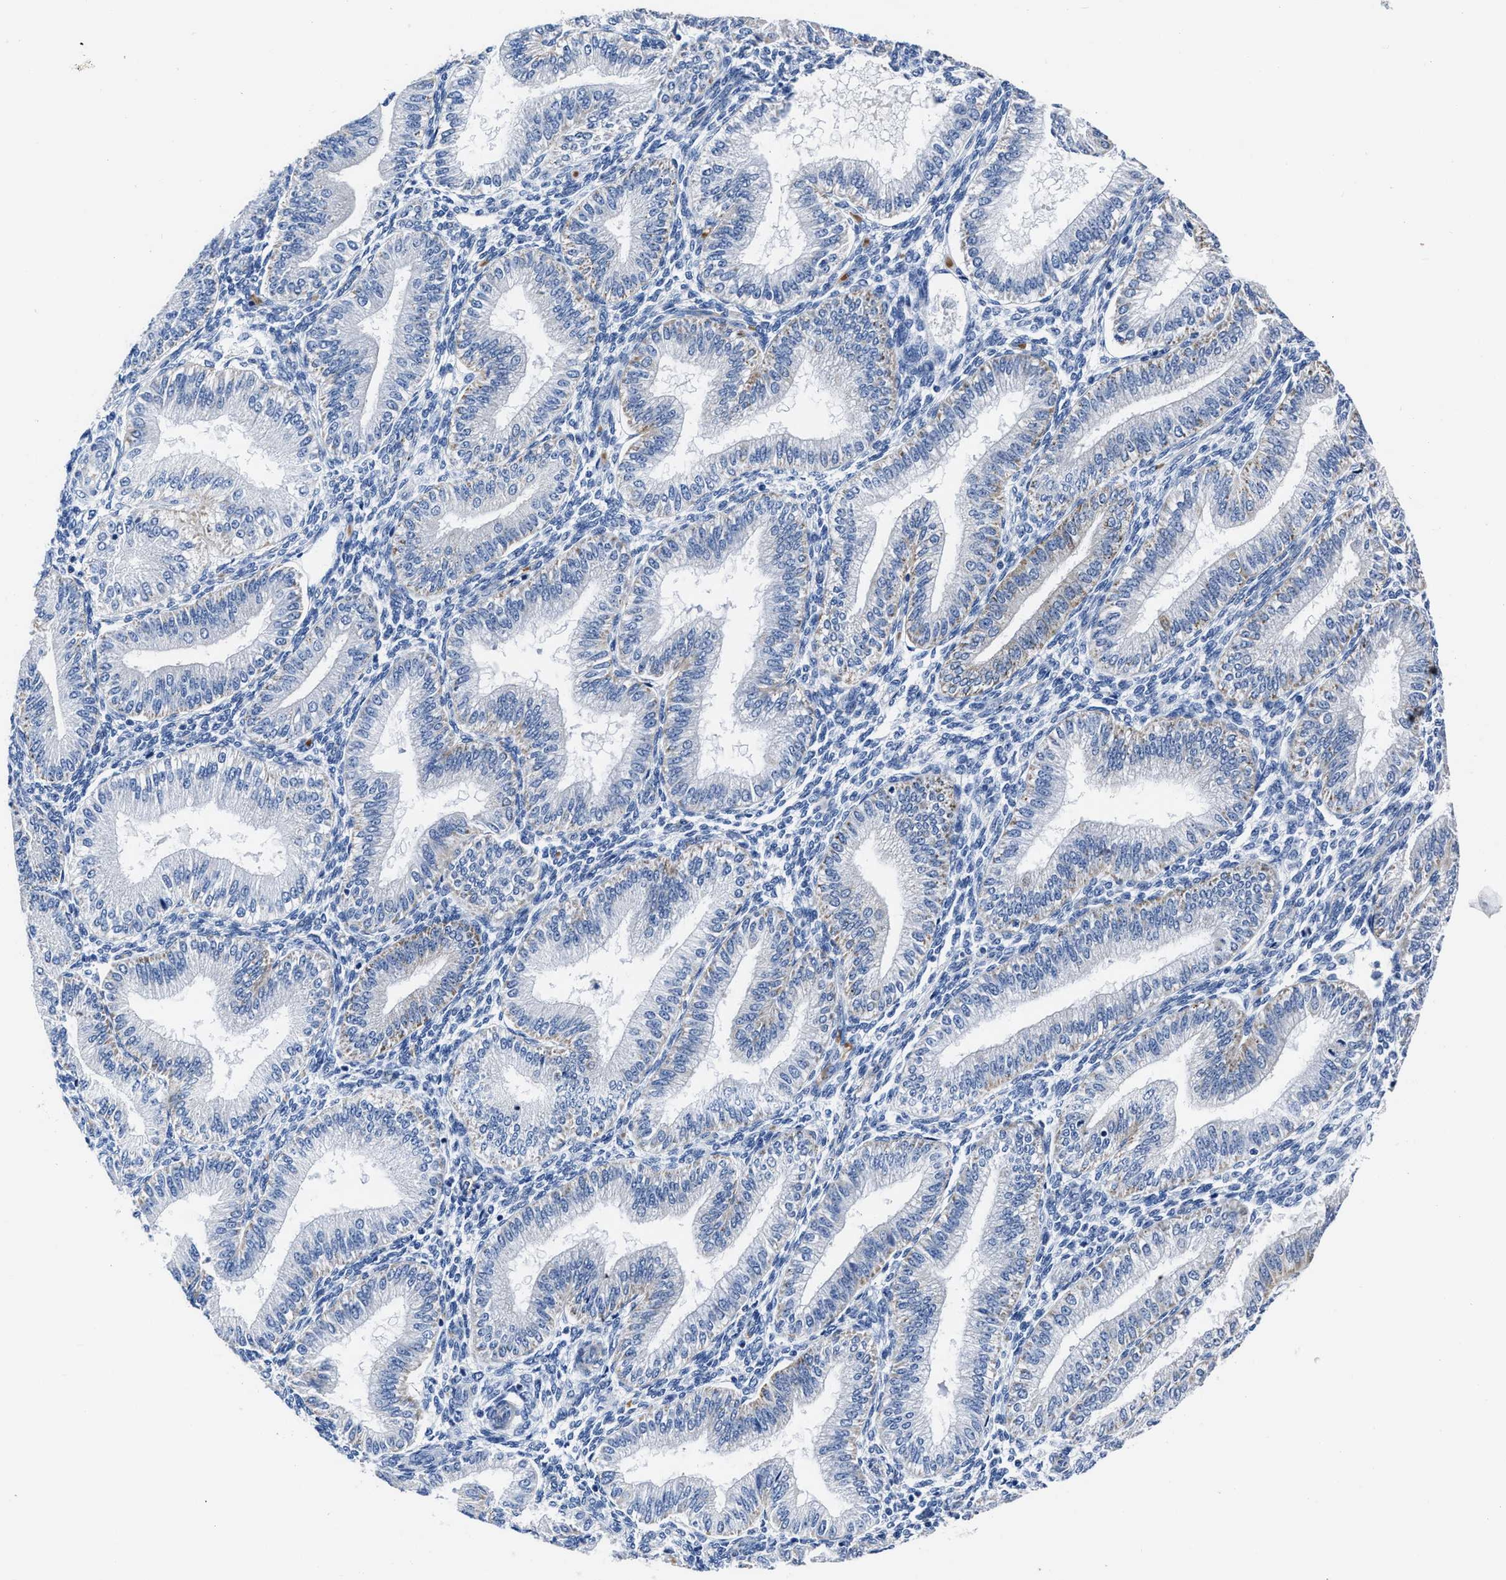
{"staining": {"intensity": "negative", "quantity": "none", "location": "none"}, "tissue": "endometrium", "cell_type": "Cells in endometrial stroma", "image_type": "normal", "snomed": [{"axis": "morphology", "description": "Normal tissue, NOS"}, {"axis": "topography", "description": "Endometrium"}], "caption": "IHC of normal human endometrium displays no positivity in cells in endometrial stroma. (Stains: DAB immunohistochemistry with hematoxylin counter stain, Microscopy: brightfield microscopy at high magnification).", "gene": "KCNMB3", "patient": {"sex": "female", "age": 39}}